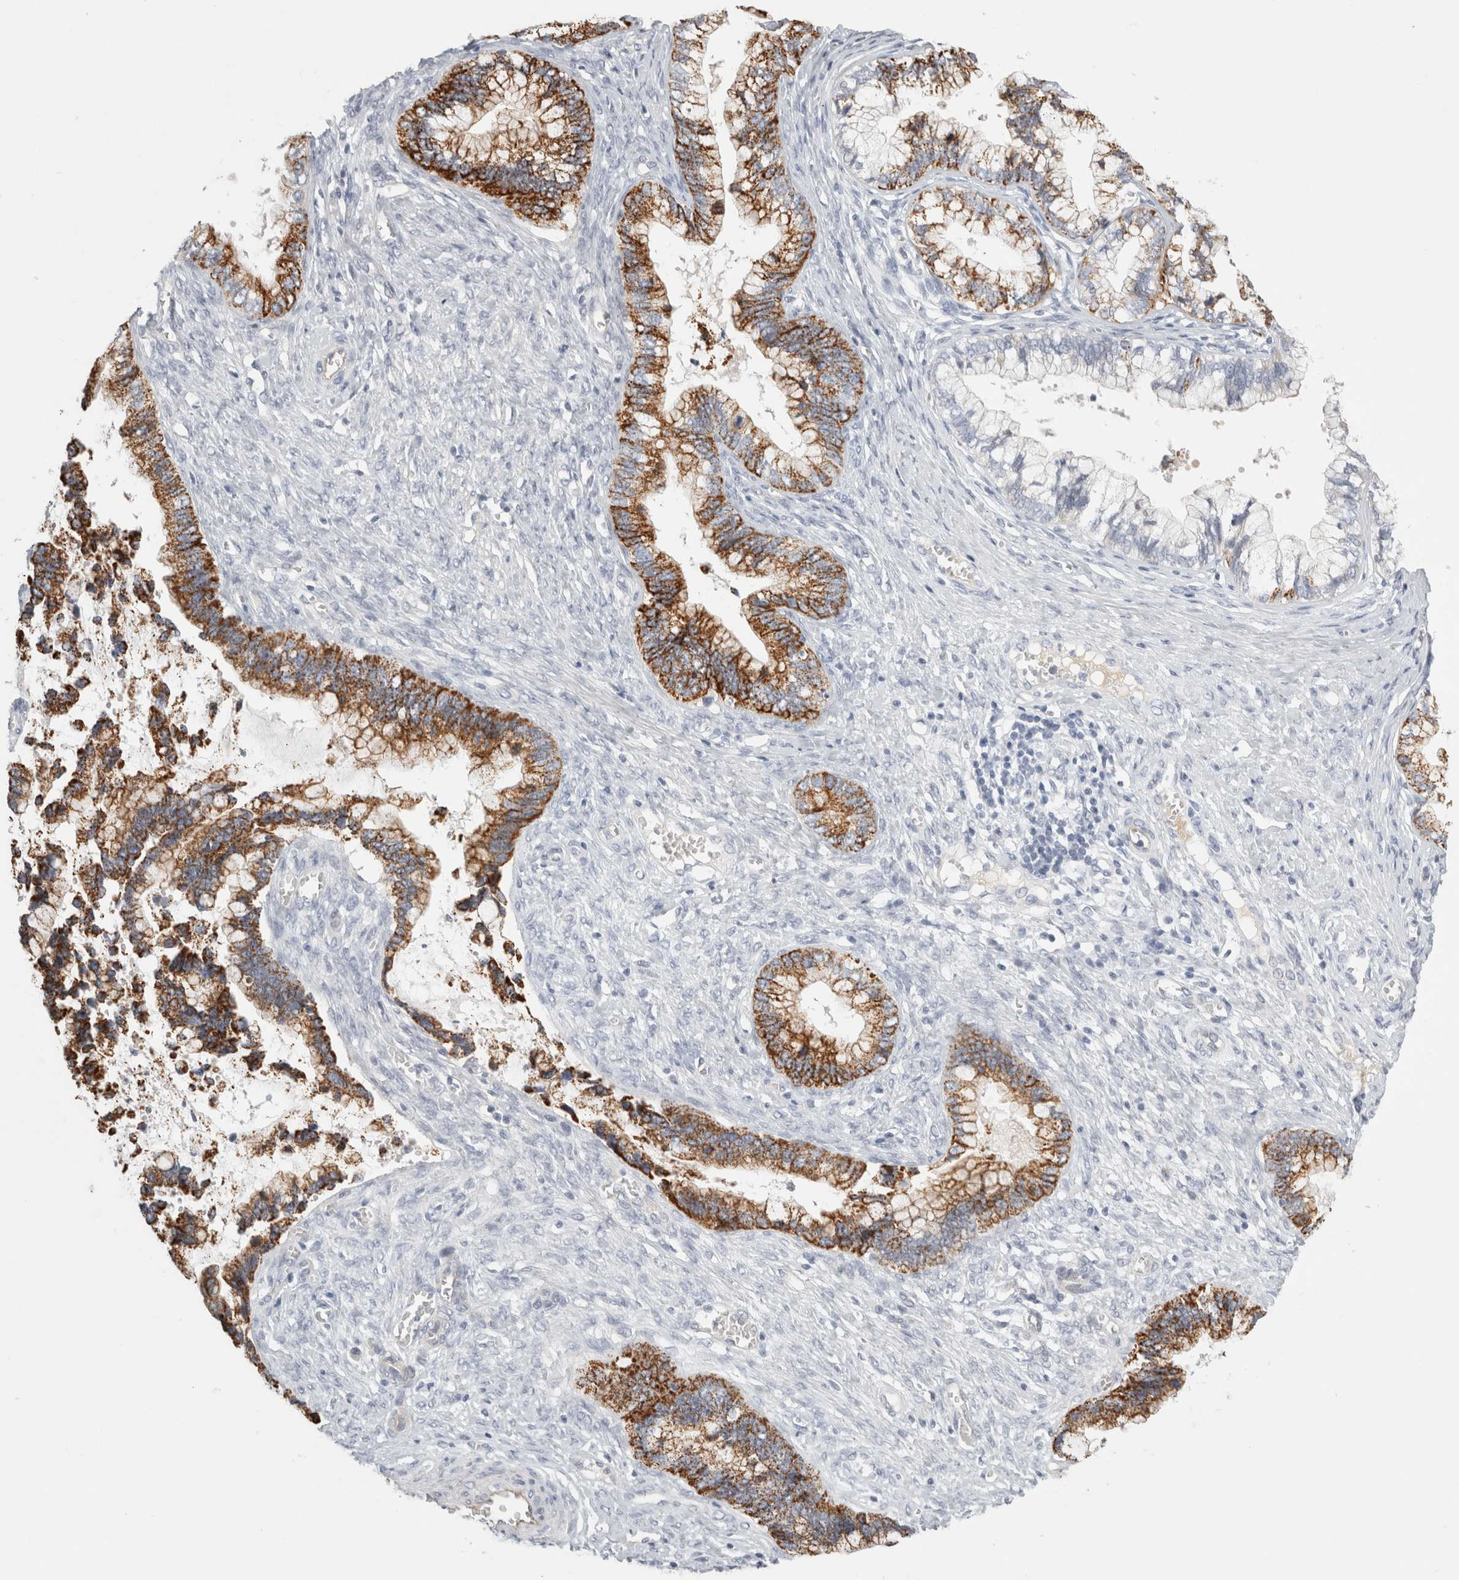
{"staining": {"intensity": "strong", "quantity": ">75%", "location": "cytoplasmic/membranous"}, "tissue": "cervical cancer", "cell_type": "Tumor cells", "image_type": "cancer", "snomed": [{"axis": "morphology", "description": "Adenocarcinoma, NOS"}, {"axis": "topography", "description": "Cervix"}], "caption": "A high-resolution micrograph shows immunohistochemistry (IHC) staining of cervical cancer, which displays strong cytoplasmic/membranous expression in approximately >75% of tumor cells. (Brightfield microscopy of DAB IHC at high magnification).", "gene": "FBLIM1", "patient": {"sex": "female", "age": 44}}